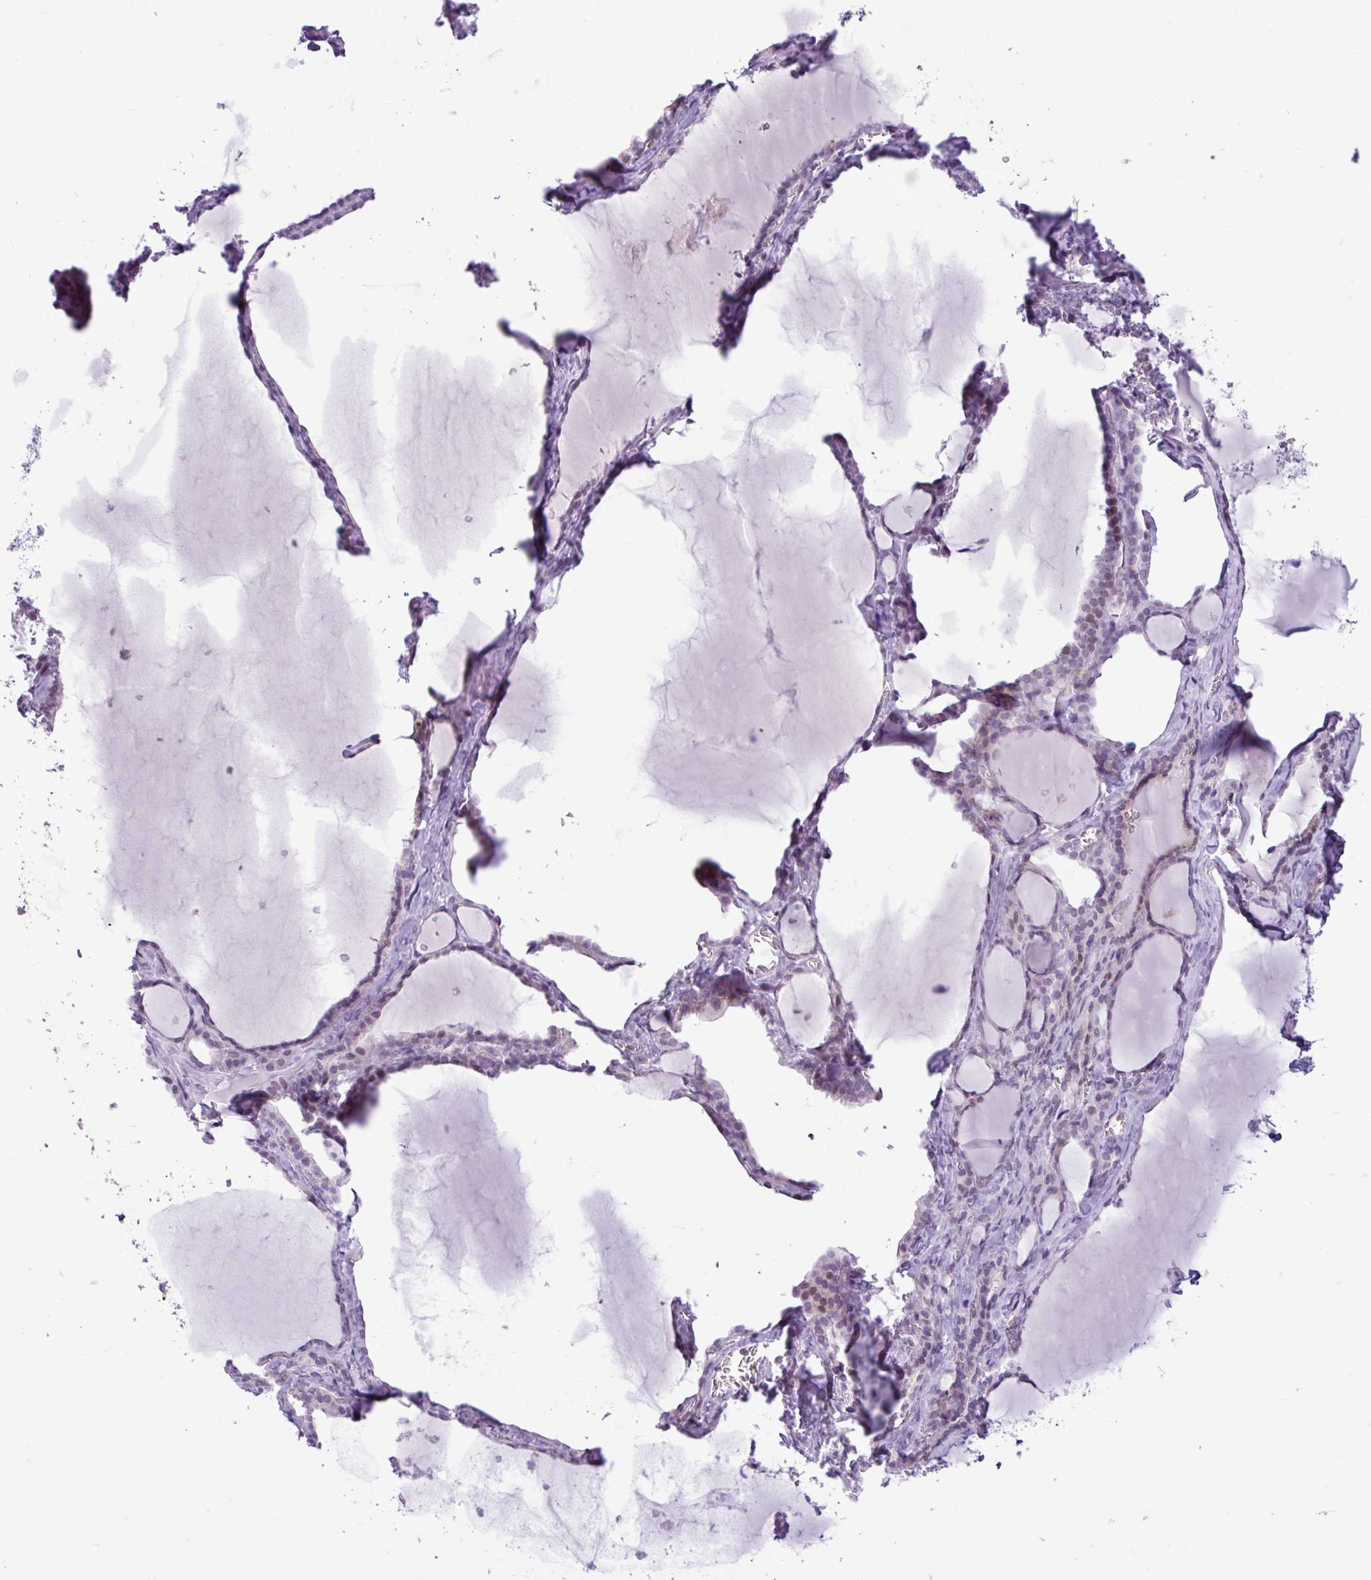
{"staining": {"intensity": "weak", "quantity": "<25%", "location": "nuclear"}, "tissue": "thyroid gland", "cell_type": "Glandular cells", "image_type": "normal", "snomed": [{"axis": "morphology", "description": "Normal tissue, NOS"}, {"axis": "topography", "description": "Thyroid gland"}], "caption": "Immunohistochemistry (IHC) photomicrograph of benign thyroid gland: human thyroid gland stained with DAB displays no significant protein staining in glandular cells. (DAB IHC, high magnification).", "gene": "ELOA2", "patient": {"sex": "female", "age": 49}}